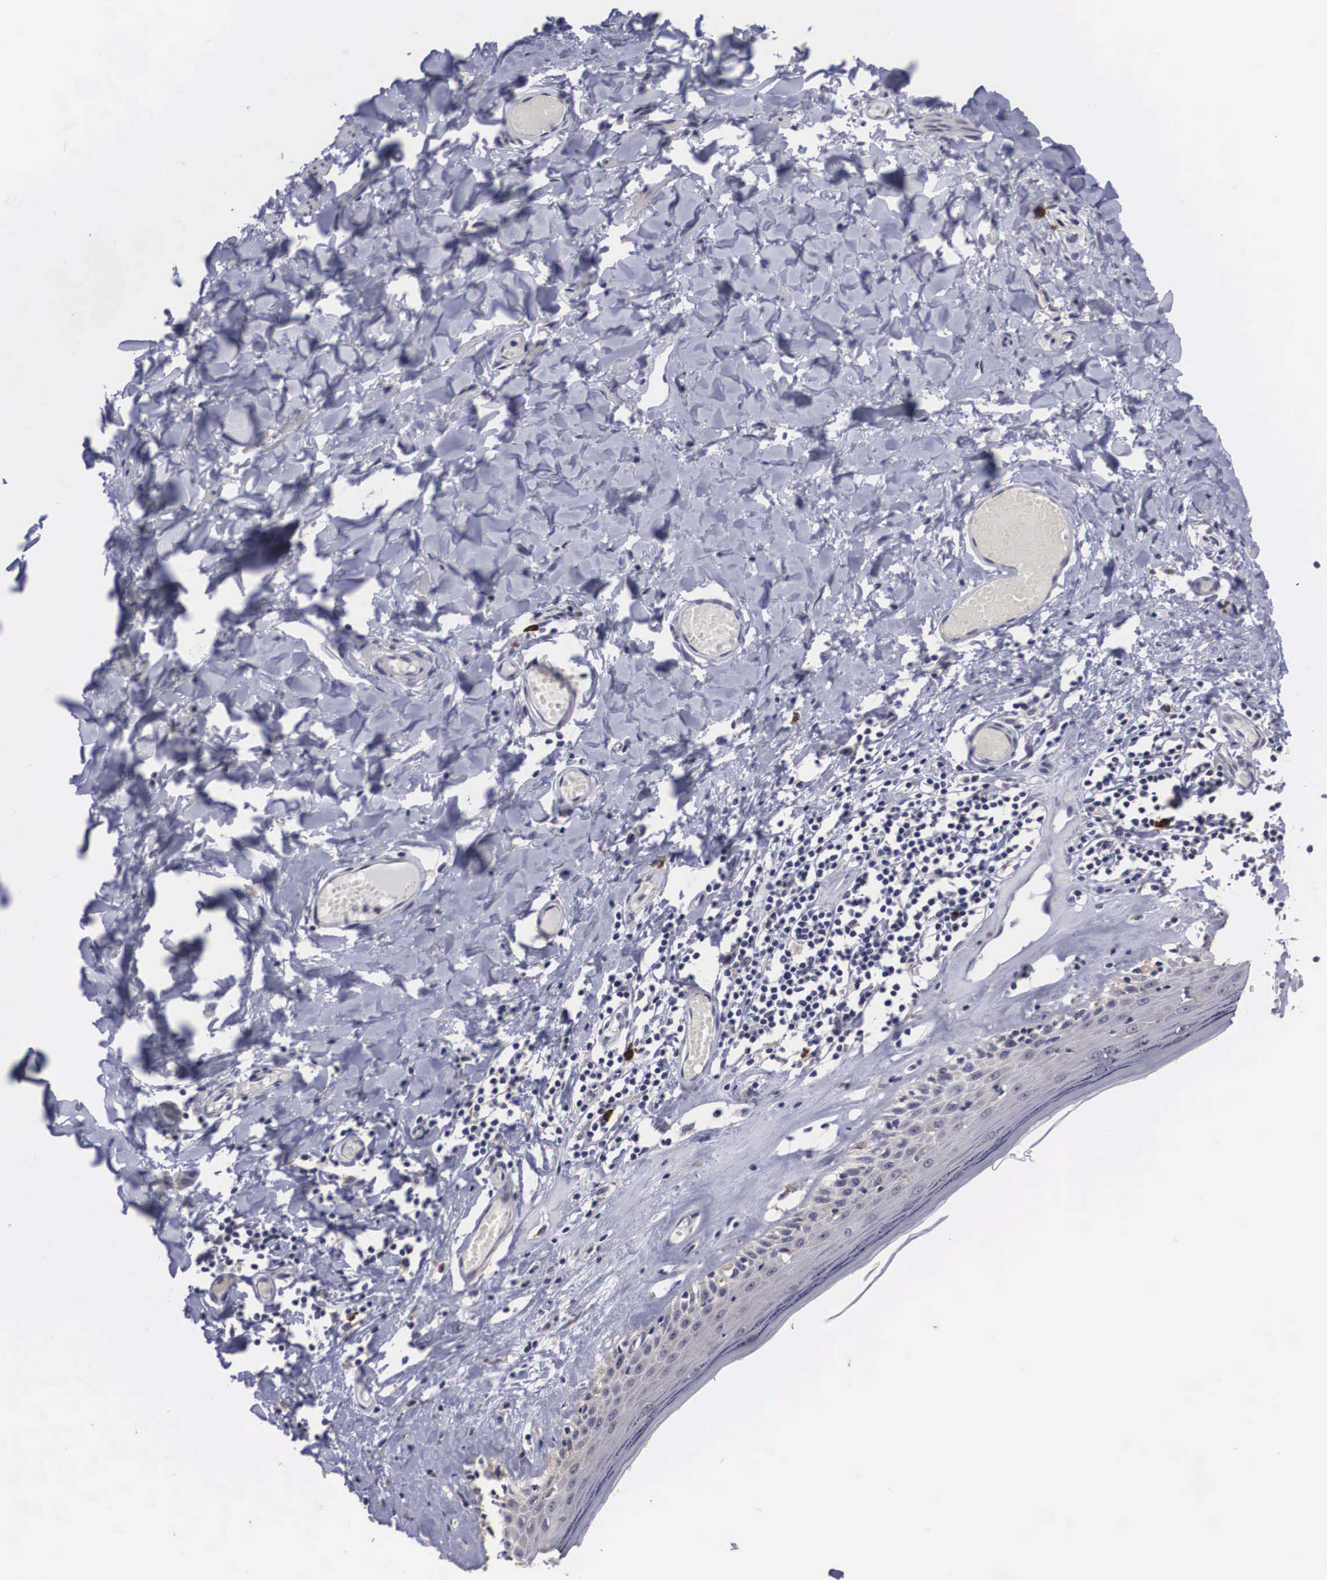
{"staining": {"intensity": "weak", "quantity": "<25%", "location": "cytoplasmic/membranous"}, "tissue": "skin", "cell_type": "Epidermal cells", "image_type": "normal", "snomed": [{"axis": "morphology", "description": "Normal tissue, NOS"}, {"axis": "topography", "description": "Vascular tissue"}, {"axis": "topography", "description": "Vulva"}, {"axis": "topography", "description": "Peripheral nerve tissue"}], "caption": "Epidermal cells show no significant protein positivity in unremarkable skin.", "gene": "CRELD2", "patient": {"sex": "female", "age": 86}}